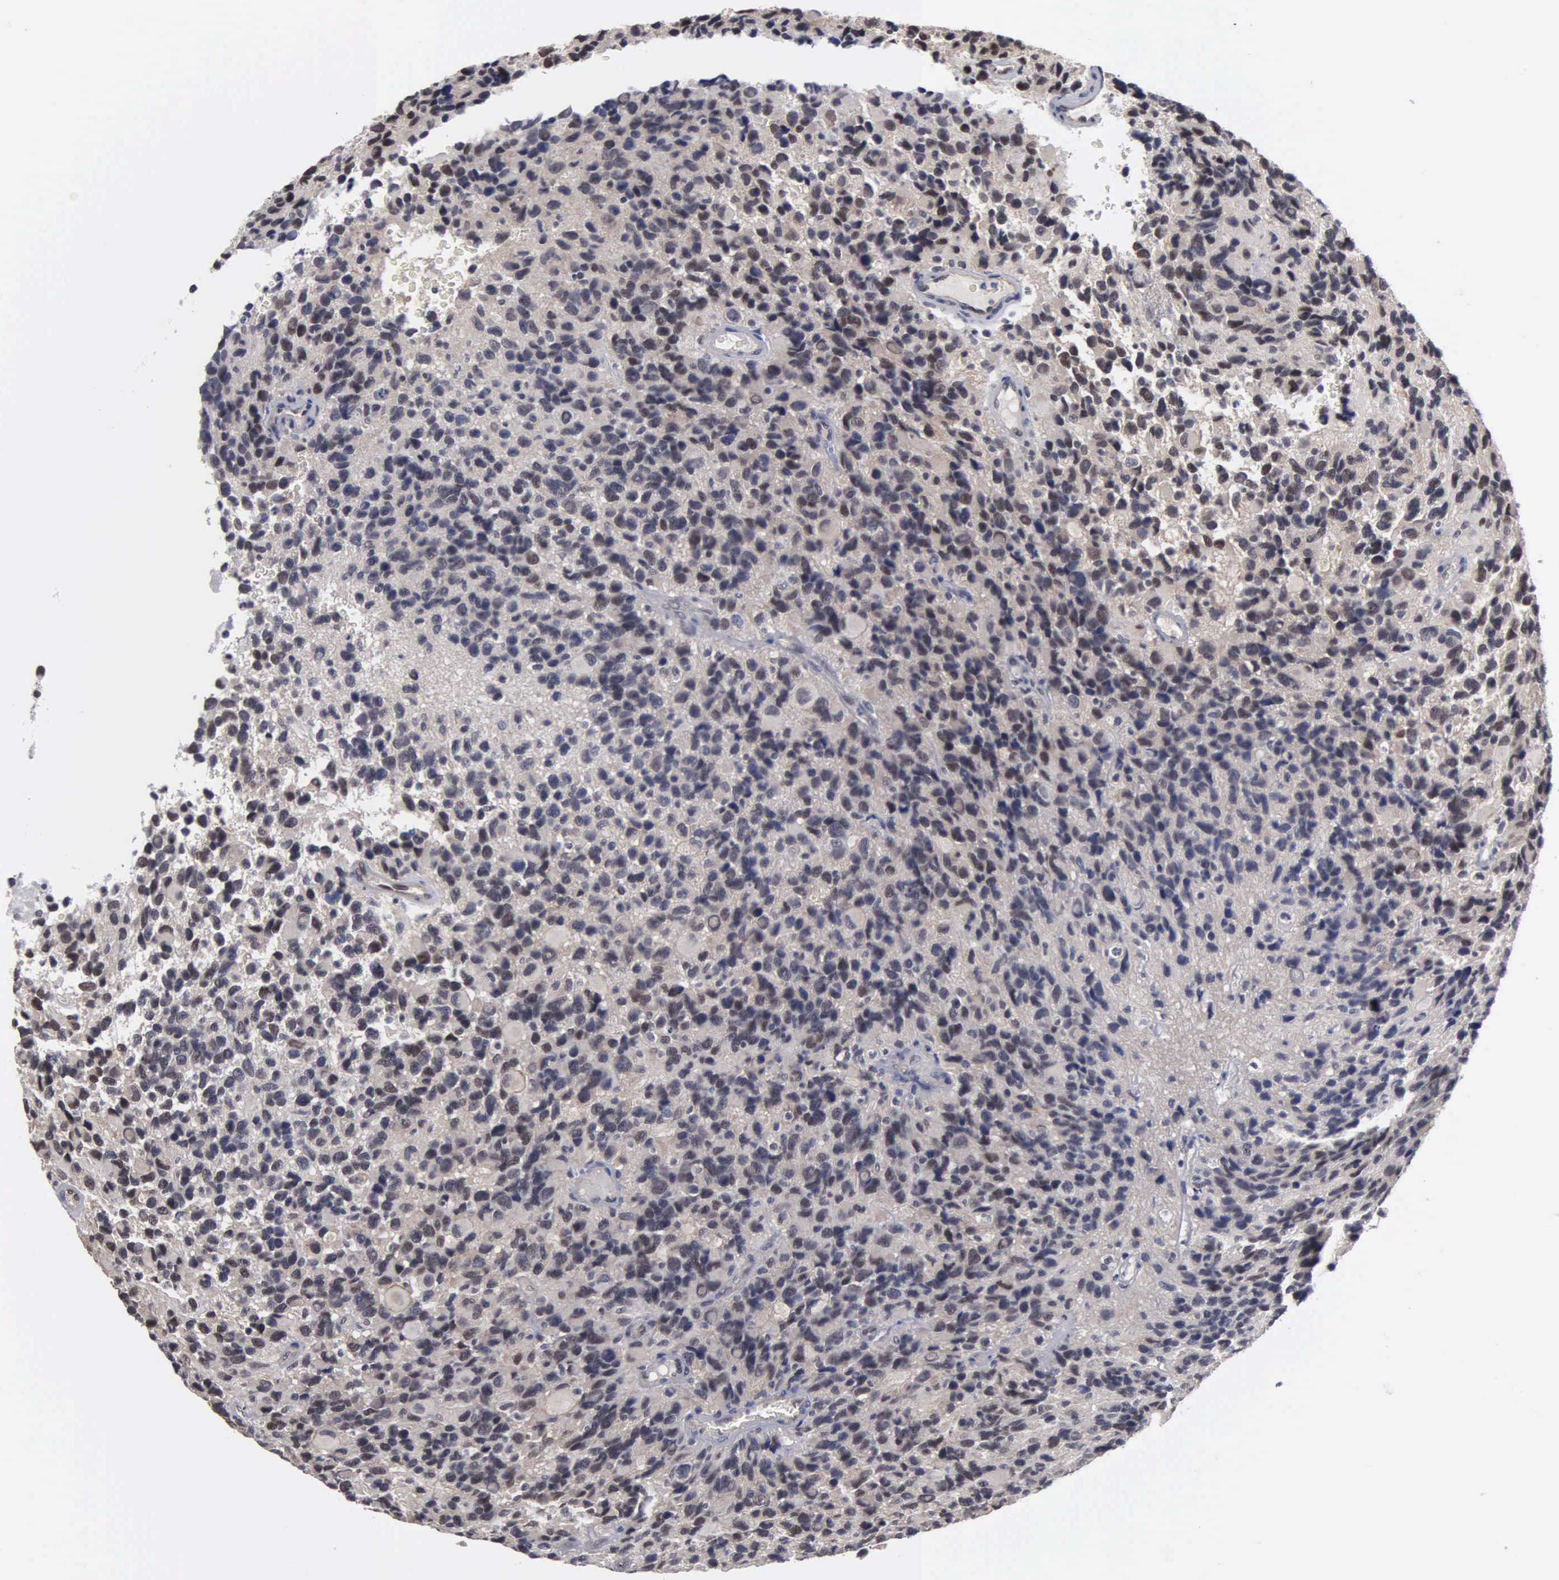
{"staining": {"intensity": "negative", "quantity": "none", "location": "none"}, "tissue": "glioma", "cell_type": "Tumor cells", "image_type": "cancer", "snomed": [{"axis": "morphology", "description": "Glioma, malignant, High grade"}, {"axis": "topography", "description": "Brain"}], "caption": "There is no significant expression in tumor cells of high-grade glioma (malignant).", "gene": "ZBTB33", "patient": {"sex": "male", "age": 77}}